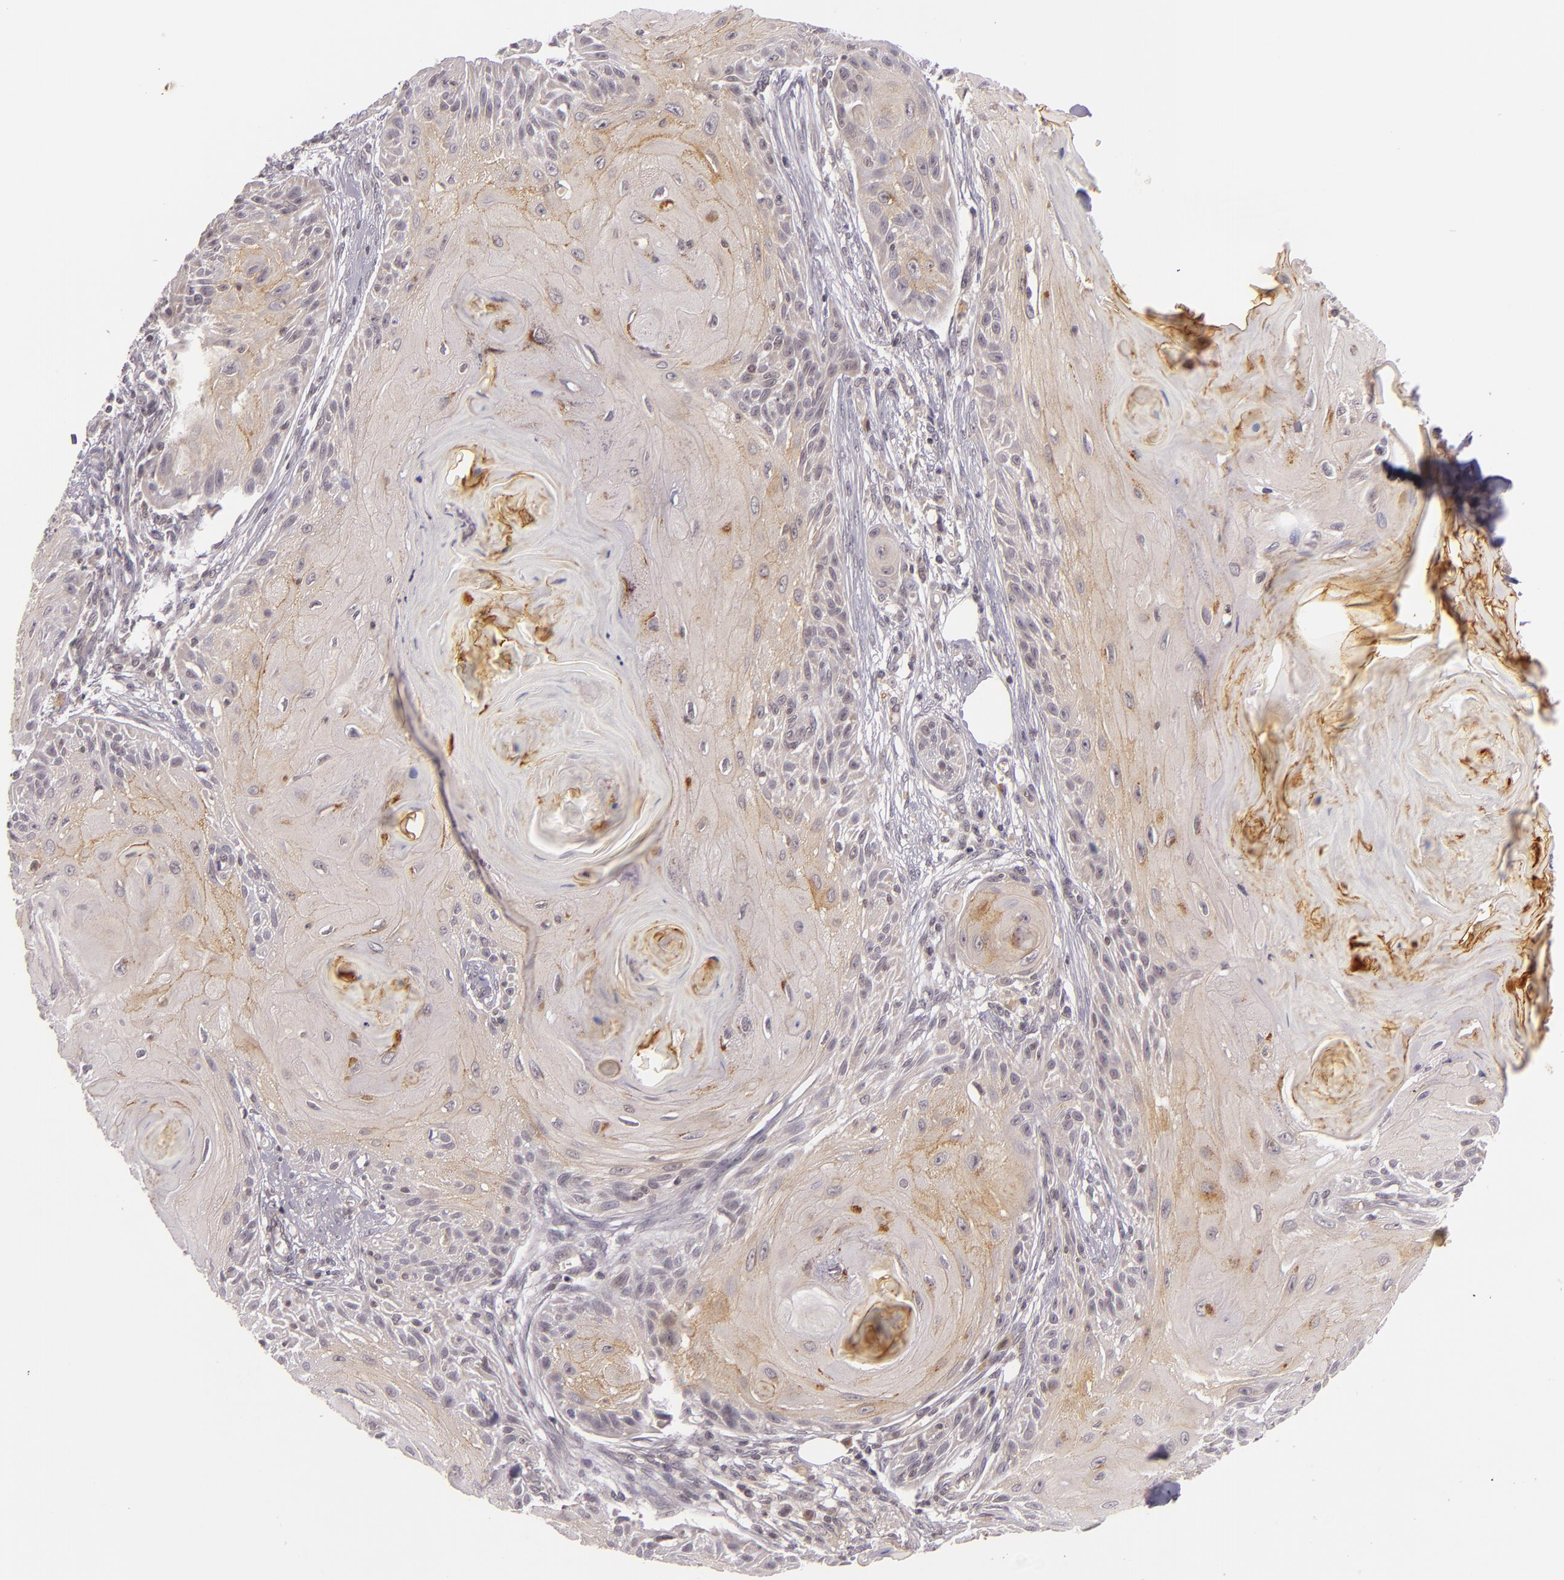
{"staining": {"intensity": "weak", "quantity": "<25%", "location": "cytoplasmic/membranous"}, "tissue": "skin cancer", "cell_type": "Tumor cells", "image_type": "cancer", "snomed": [{"axis": "morphology", "description": "Squamous cell carcinoma, NOS"}, {"axis": "topography", "description": "Skin"}], "caption": "Immunohistochemistry of human skin cancer displays no expression in tumor cells.", "gene": "CASP8", "patient": {"sex": "female", "age": 88}}